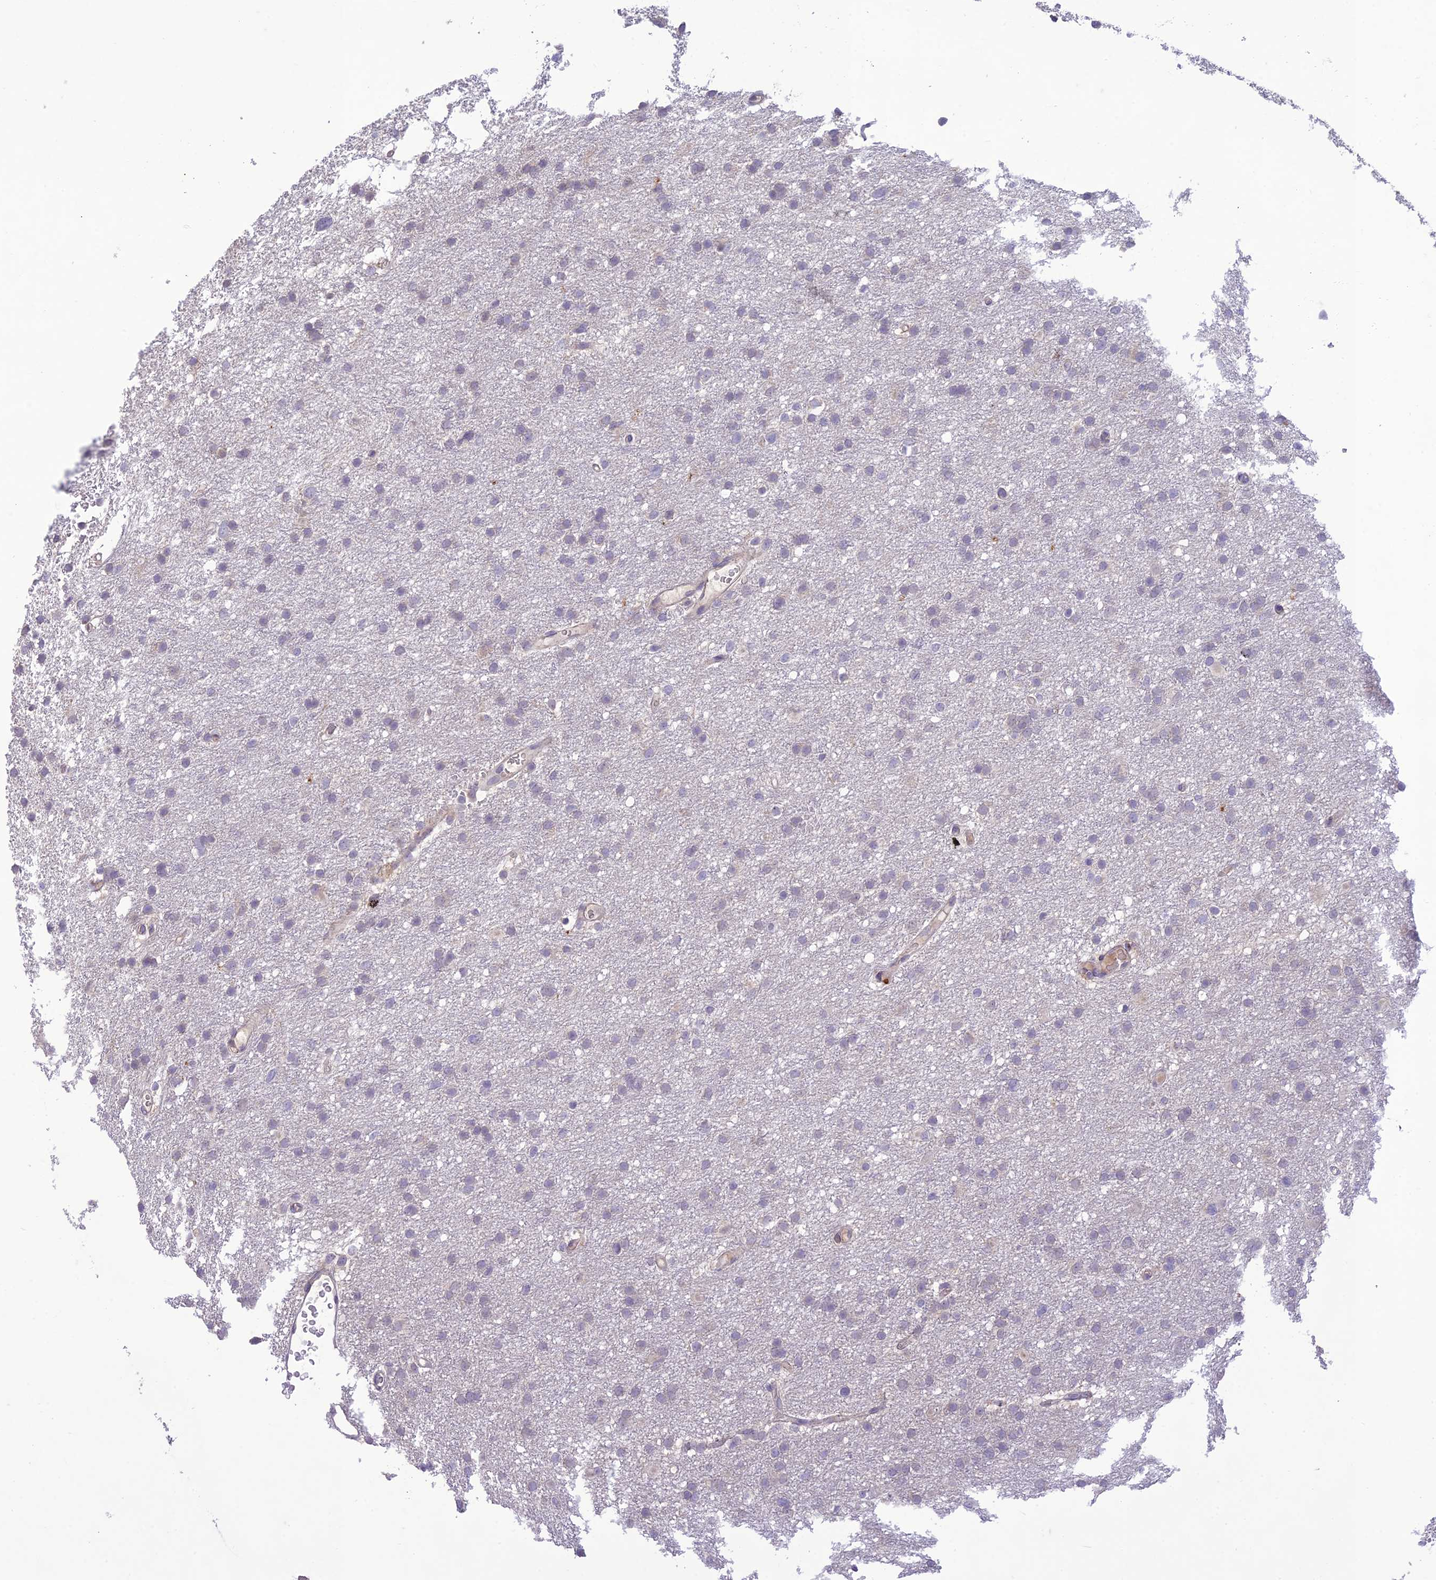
{"staining": {"intensity": "negative", "quantity": "none", "location": "none"}, "tissue": "glioma", "cell_type": "Tumor cells", "image_type": "cancer", "snomed": [{"axis": "morphology", "description": "Glioma, malignant, High grade"}, {"axis": "topography", "description": "Cerebral cortex"}], "caption": "The immunohistochemistry image has no significant positivity in tumor cells of high-grade glioma (malignant) tissue. (DAB immunohistochemistry visualized using brightfield microscopy, high magnification).", "gene": "ITGAE", "patient": {"sex": "female", "age": 36}}